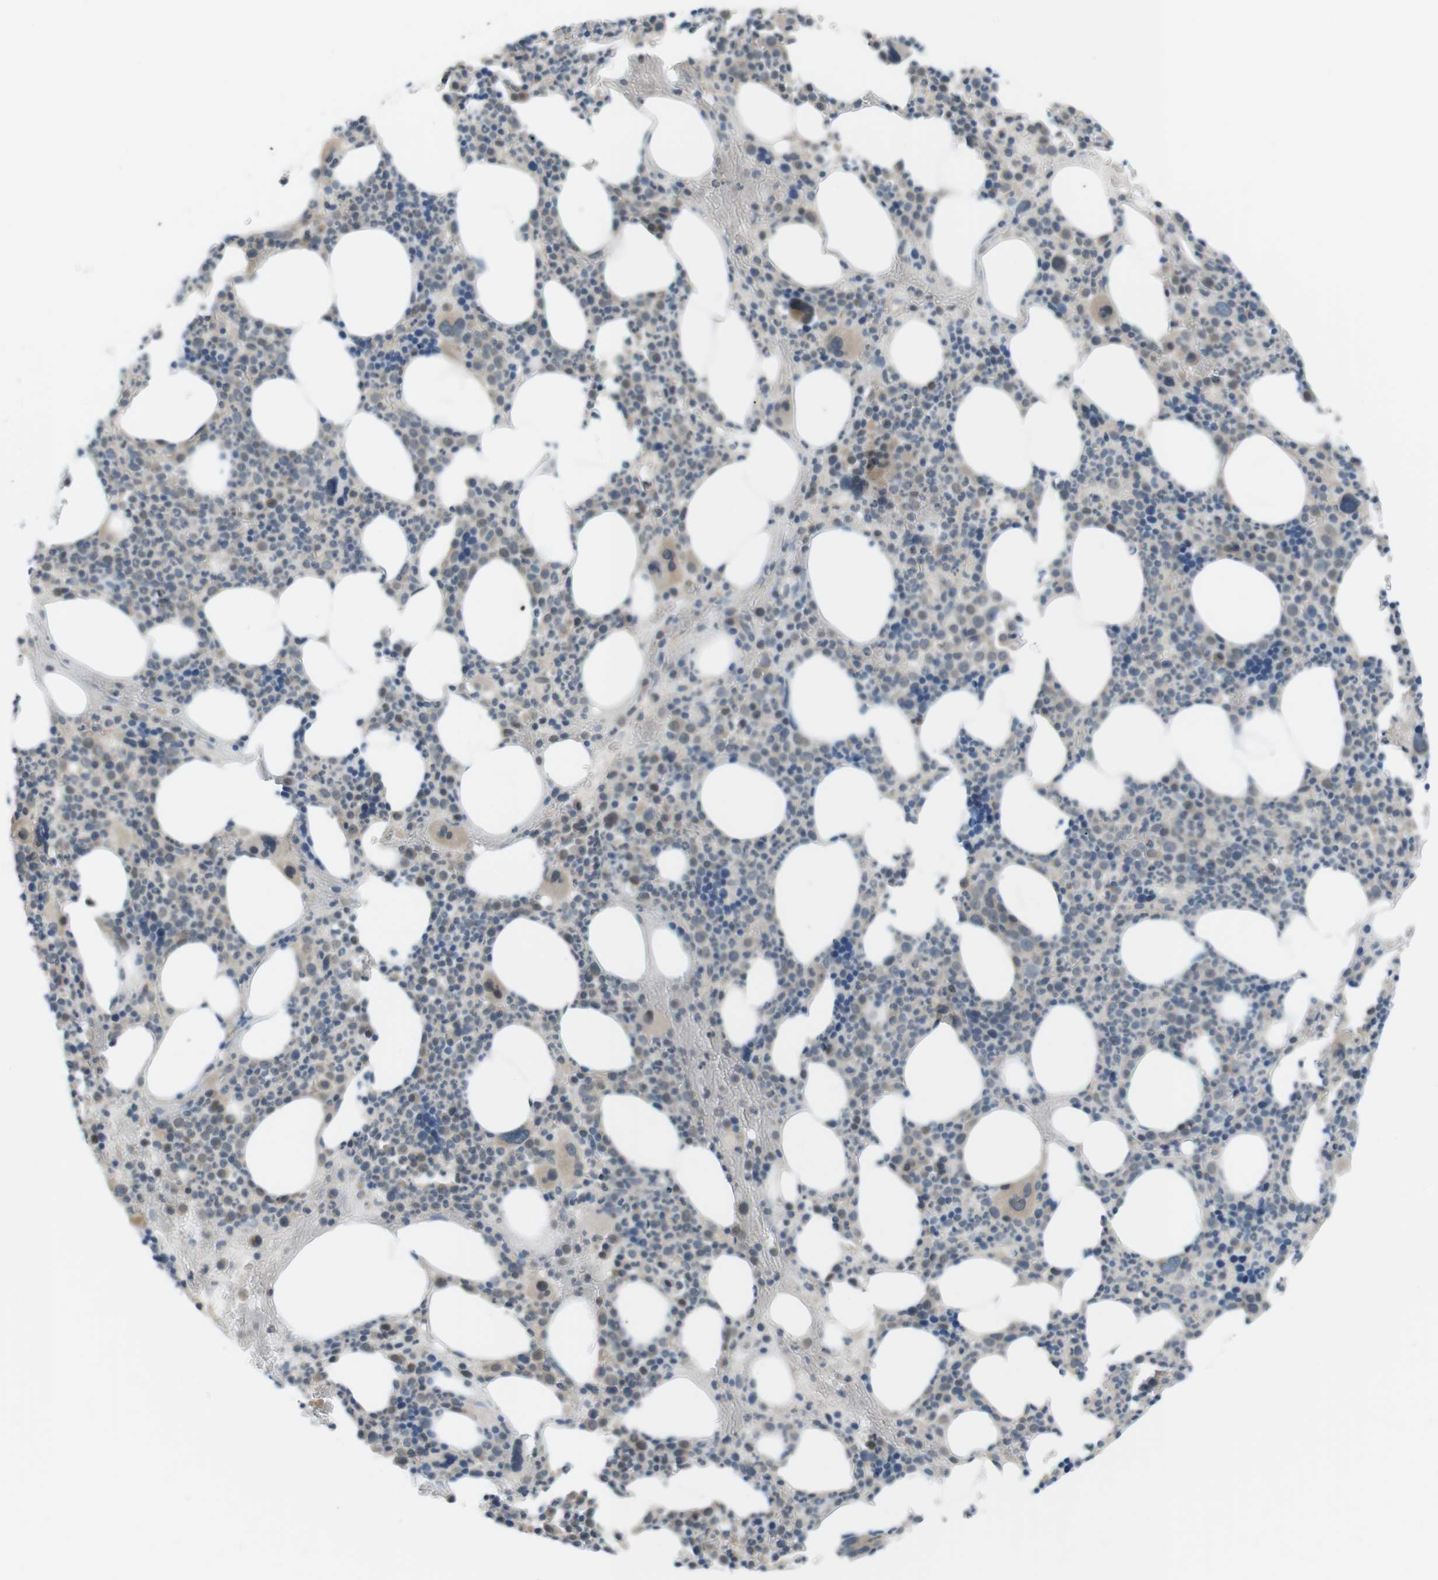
{"staining": {"intensity": "negative", "quantity": "none", "location": "none"}, "tissue": "bone marrow", "cell_type": "Hematopoietic cells", "image_type": "normal", "snomed": [{"axis": "morphology", "description": "Normal tissue, NOS"}, {"axis": "morphology", "description": "Inflammation, NOS"}, {"axis": "topography", "description": "Bone marrow"}], "caption": "Hematopoietic cells show no significant protein positivity in benign bone marrow.", "gene": "RTN3", "patient": {"sex": "male", "age": 73}}